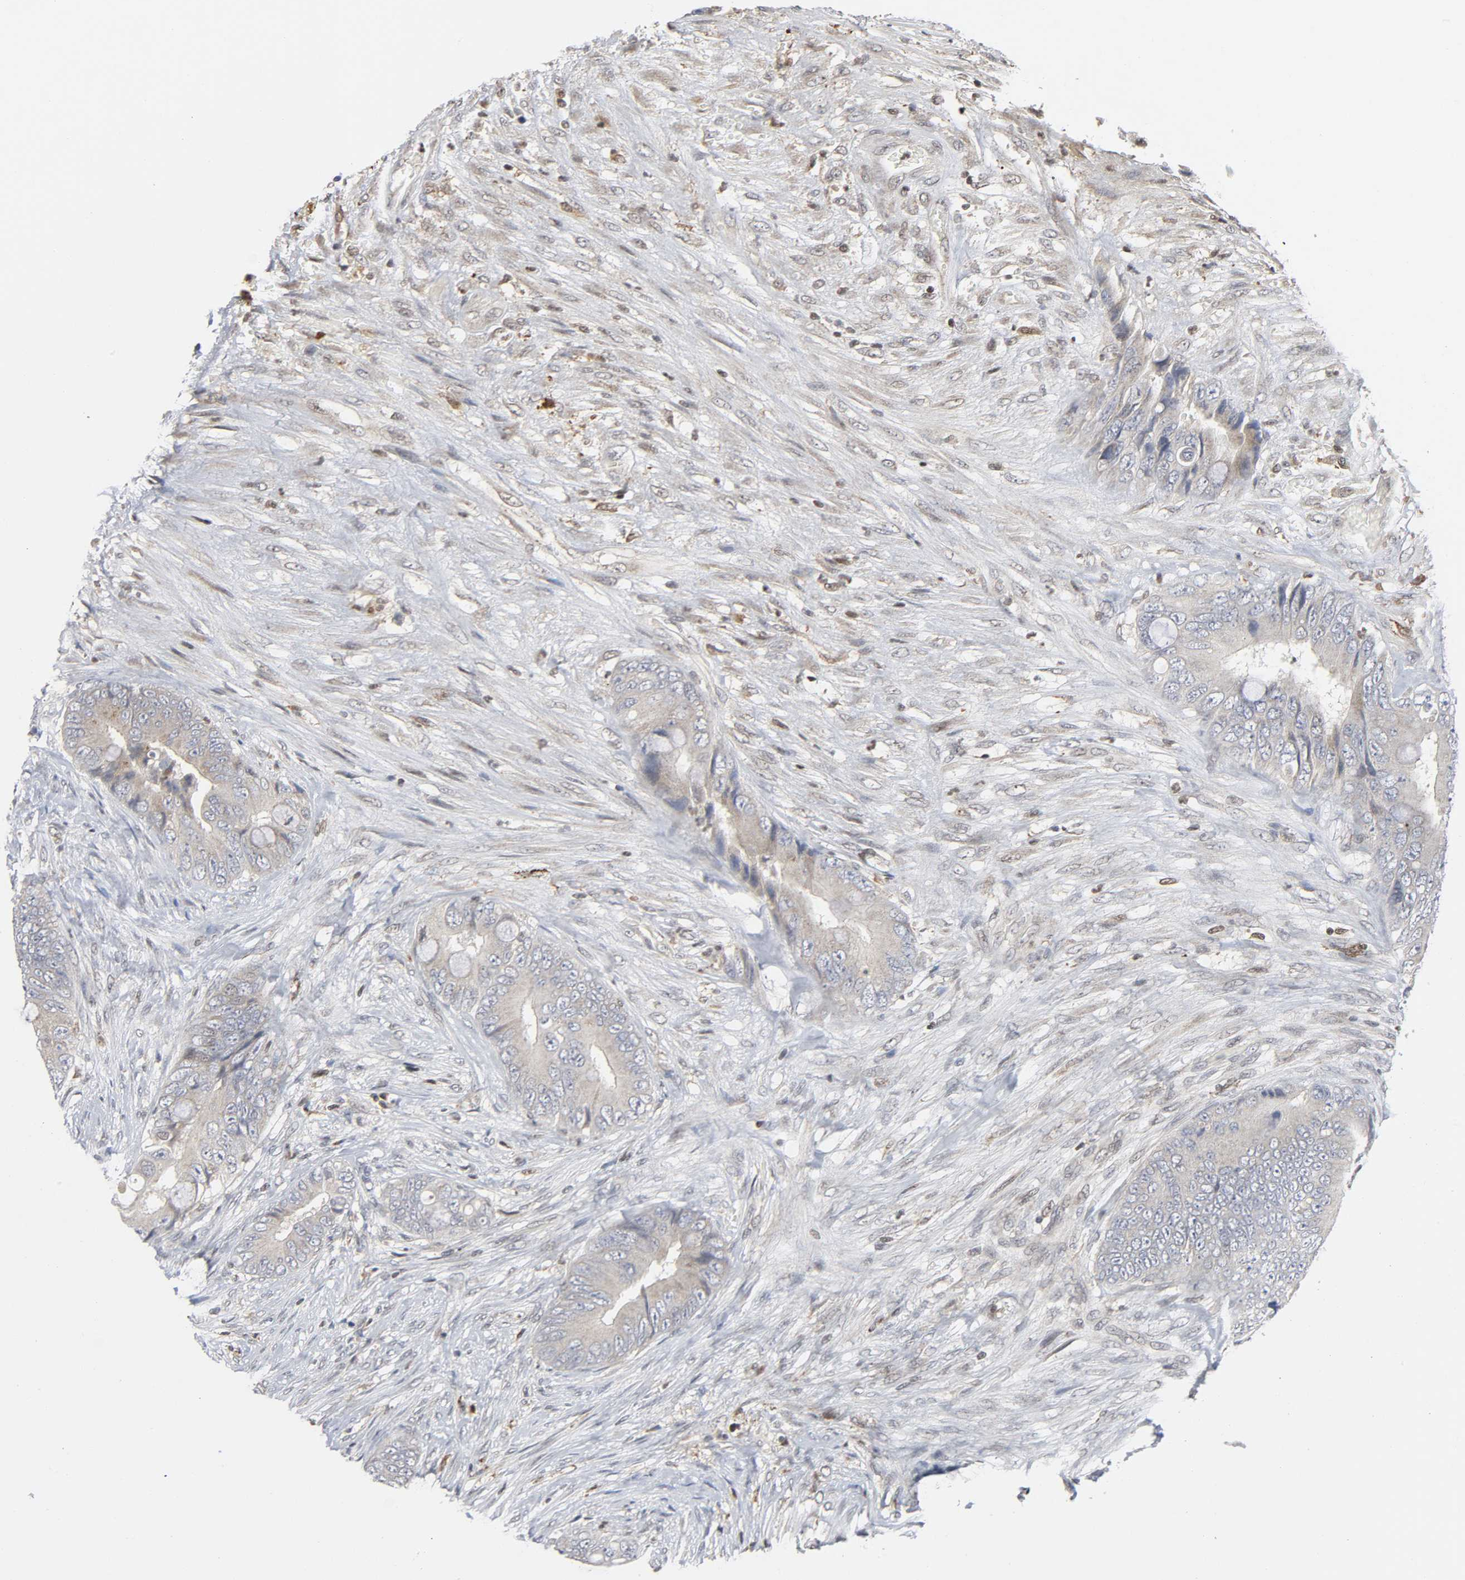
{"staining": {"intensity": "negative", "quantity": "none", "location": "none"}, "tissue": "colorectal cancer", "cell_type": "Tumor cells", "image_type": "cancer", "snomed": [{"axis": "morphology", "description": "Adenocarcinoma, NOS"}, {"axis": "topography", "description": "Rectum"}], "caption": "IHC micrograph of colorectal adenocarcinoma stained for a protein (brown), which demonstrates no expression in tumor cells. (DAB (3,3'-diaminobenzidine) IHC, high magnification).", "gene": "KAT2B", "patient": {"sex": "female", "age": 77}}